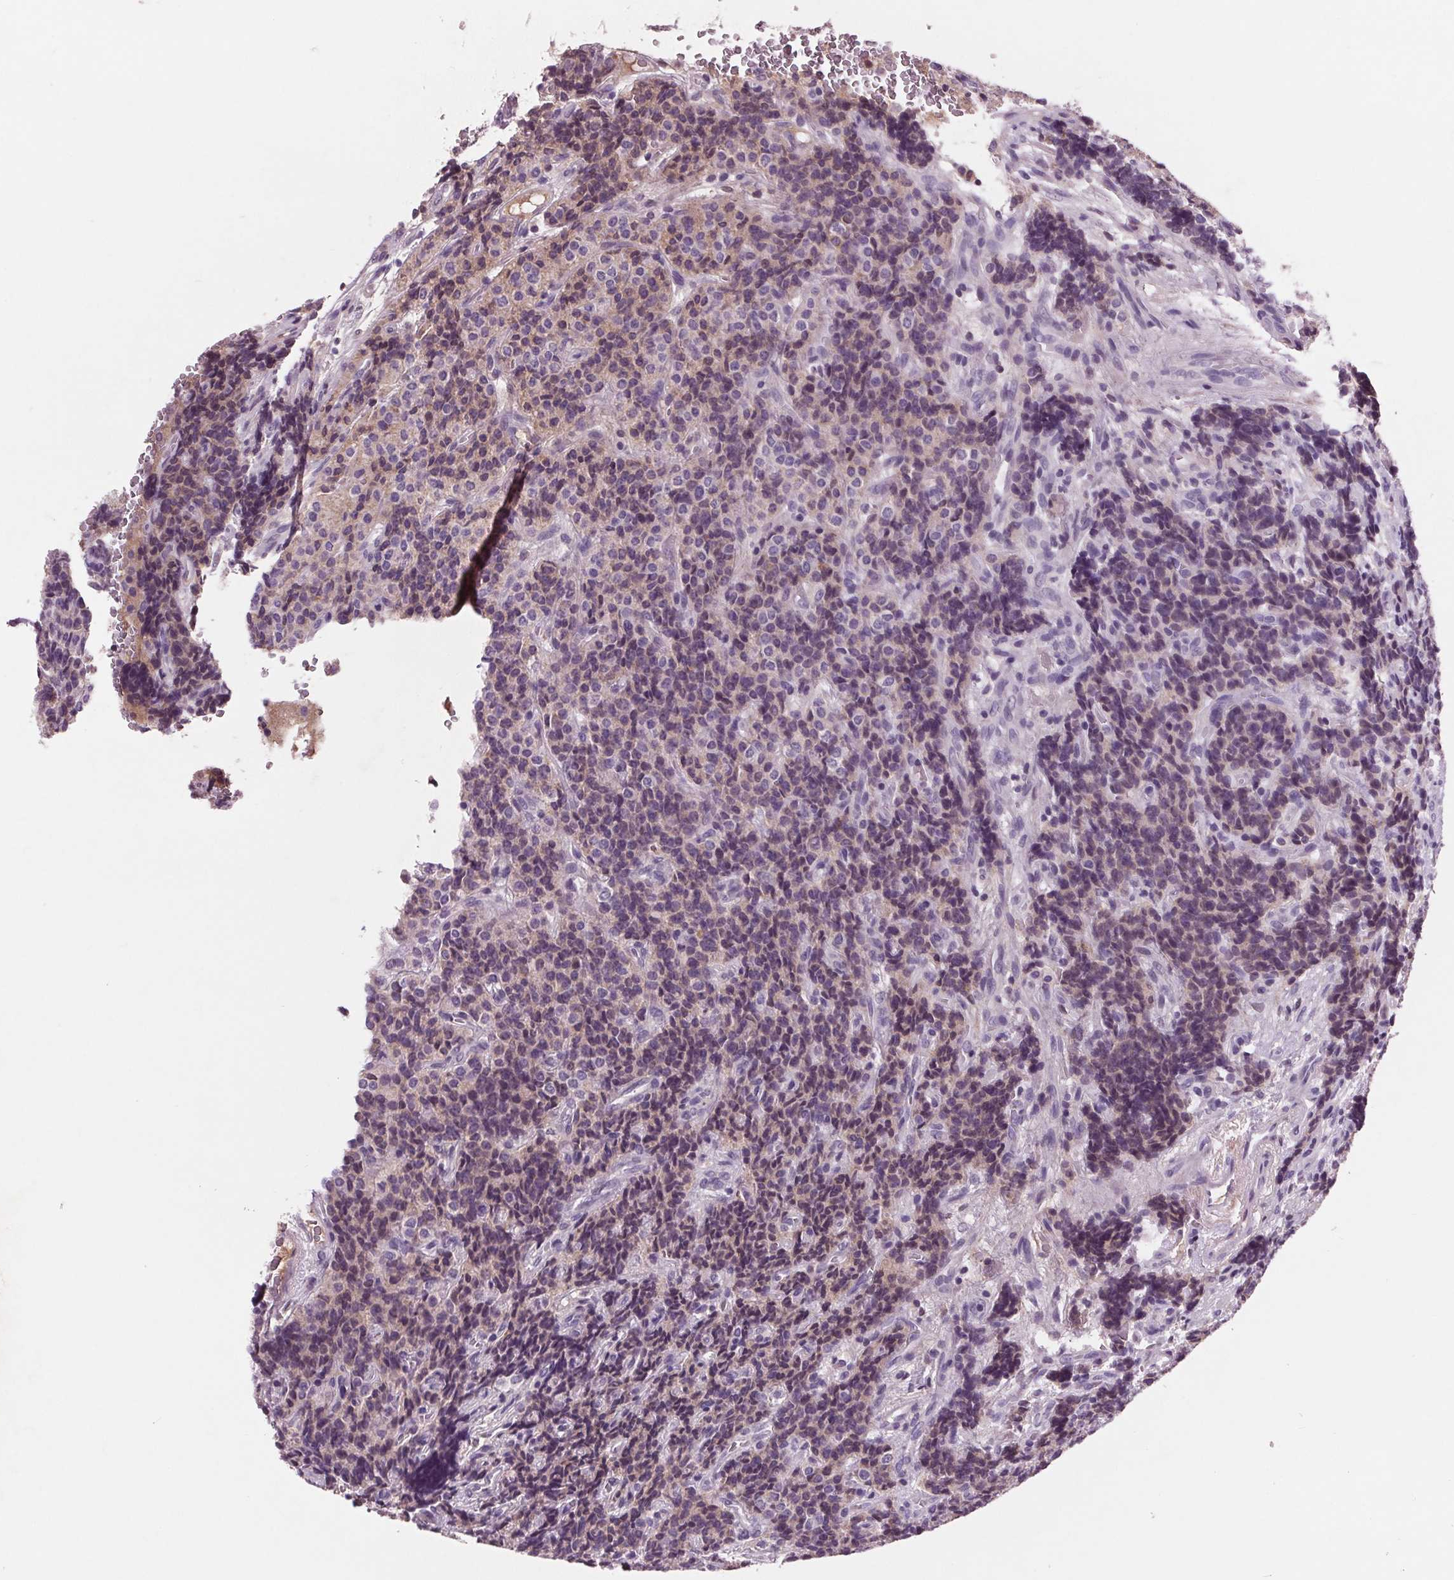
{"staining": {"intensity": "negative", "quantity": "none", "location": "none"}, "tissue": "carcinoid", "cell_type": "Tumor cells", "image_type": "cancer", "snomed": [{"axis": "morphology", "description": "Carcinoid, malignant, NOS"}, {"axis": "topography", "description": "Pancreas"}], "caption": "This is a micrograph of immunohistochemistry staining of carcinoid, which shows no positivity in tumor cells.", "gene": "C6", "patient": {"sex": "male", "age": 36}}